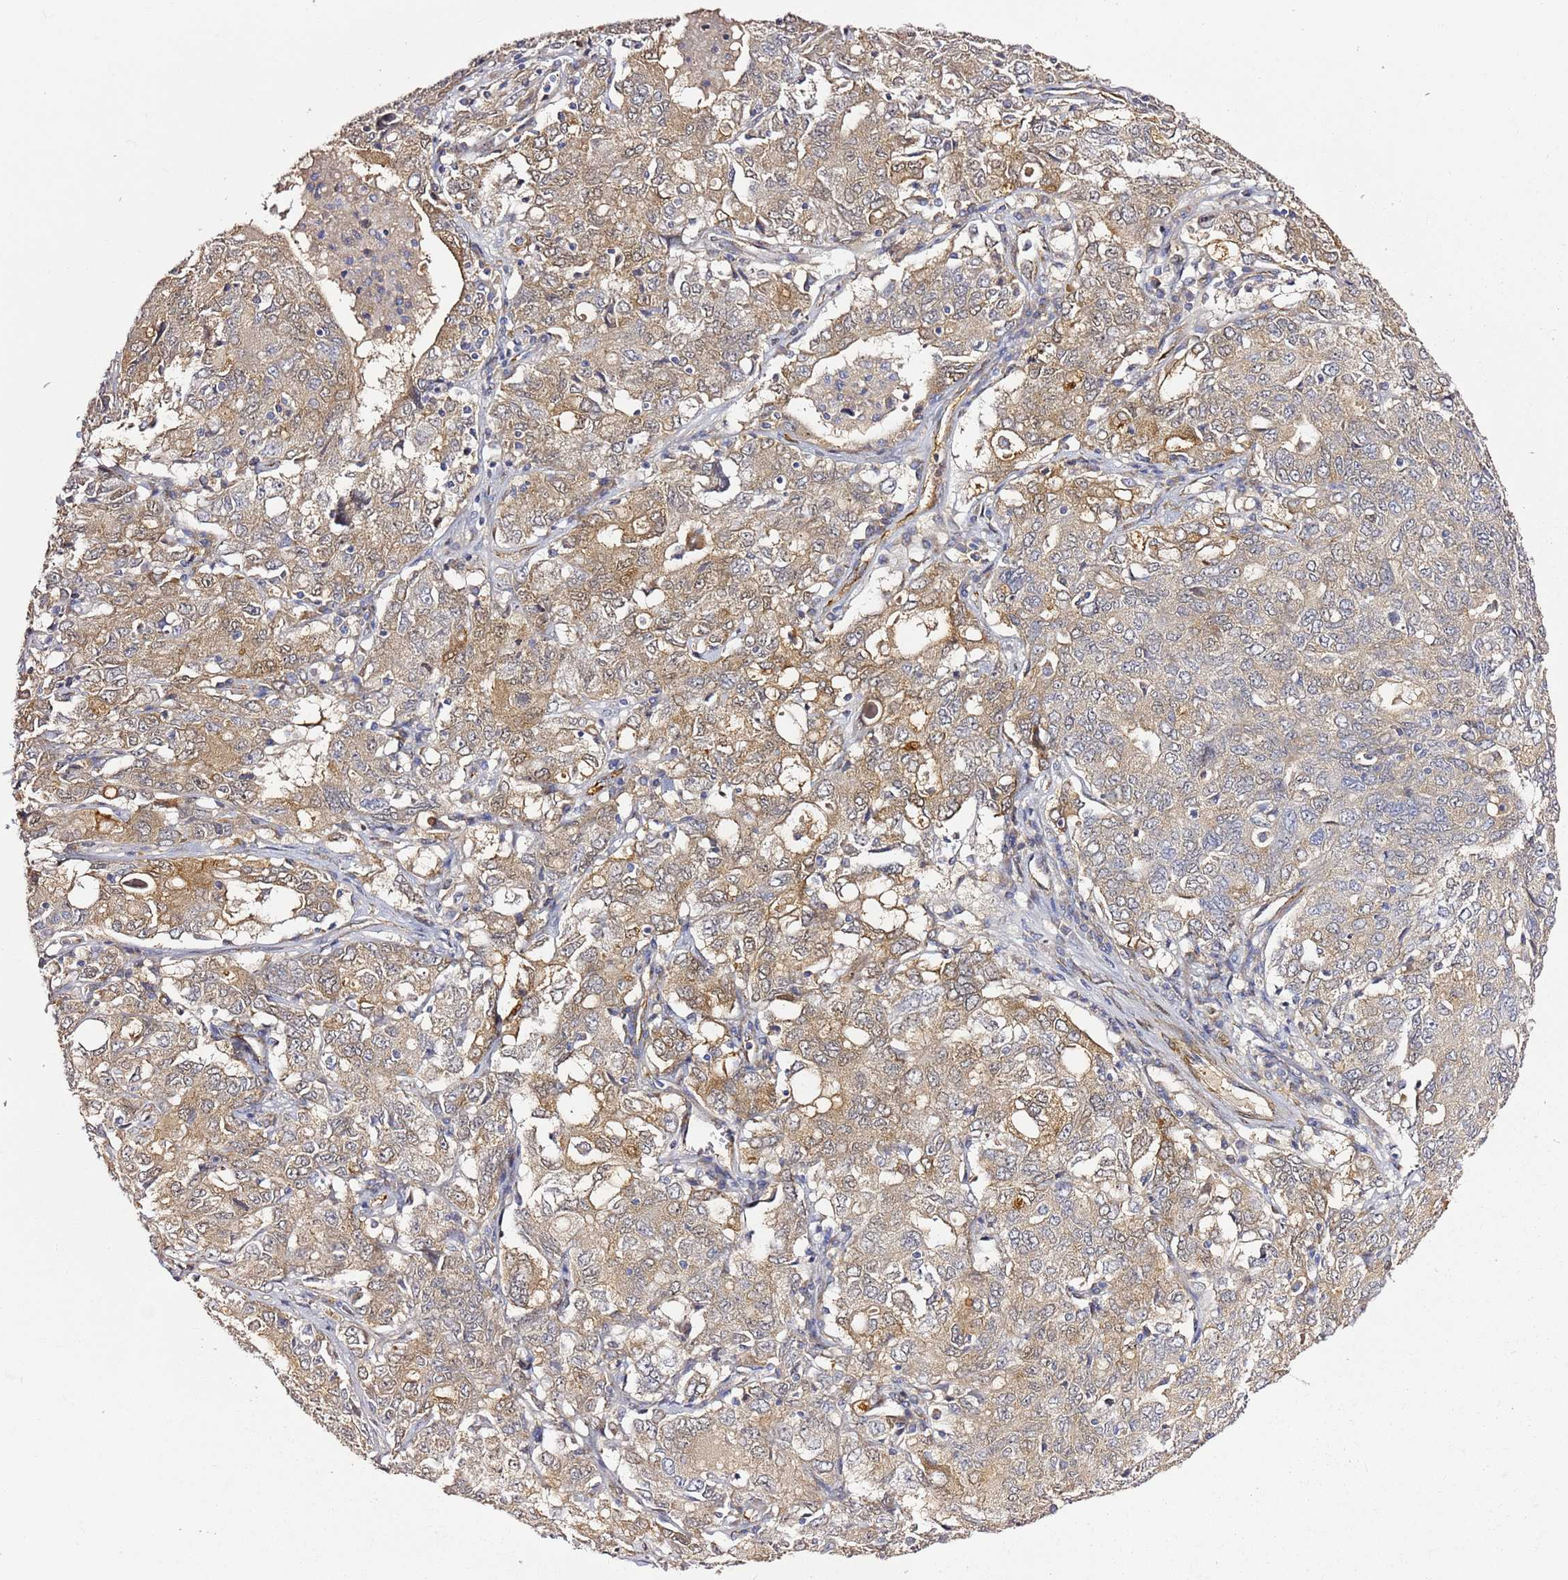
{"staining": {"intensity": "weak", "quantity": ">75%", "location": "cytoplasmic/membranous"}, "tissue": "ovarian cancer", "cell_type": "Tumor cells", "image_type": "cancer", "snomed": [{"axis": "morphology", "description": "Carcinoma, endometroid"}, {"axis": "topography", "description": "Ovary"}], "caption": "About >75% of tumor cells in ovarian endometroid carcinoma exhibit weak cytoplasmic/membranous protein expression as visualized by brown immunohistochemical staining.", "gene": "EPS8L1", "patient": {"sex": "female", "age": 62}}